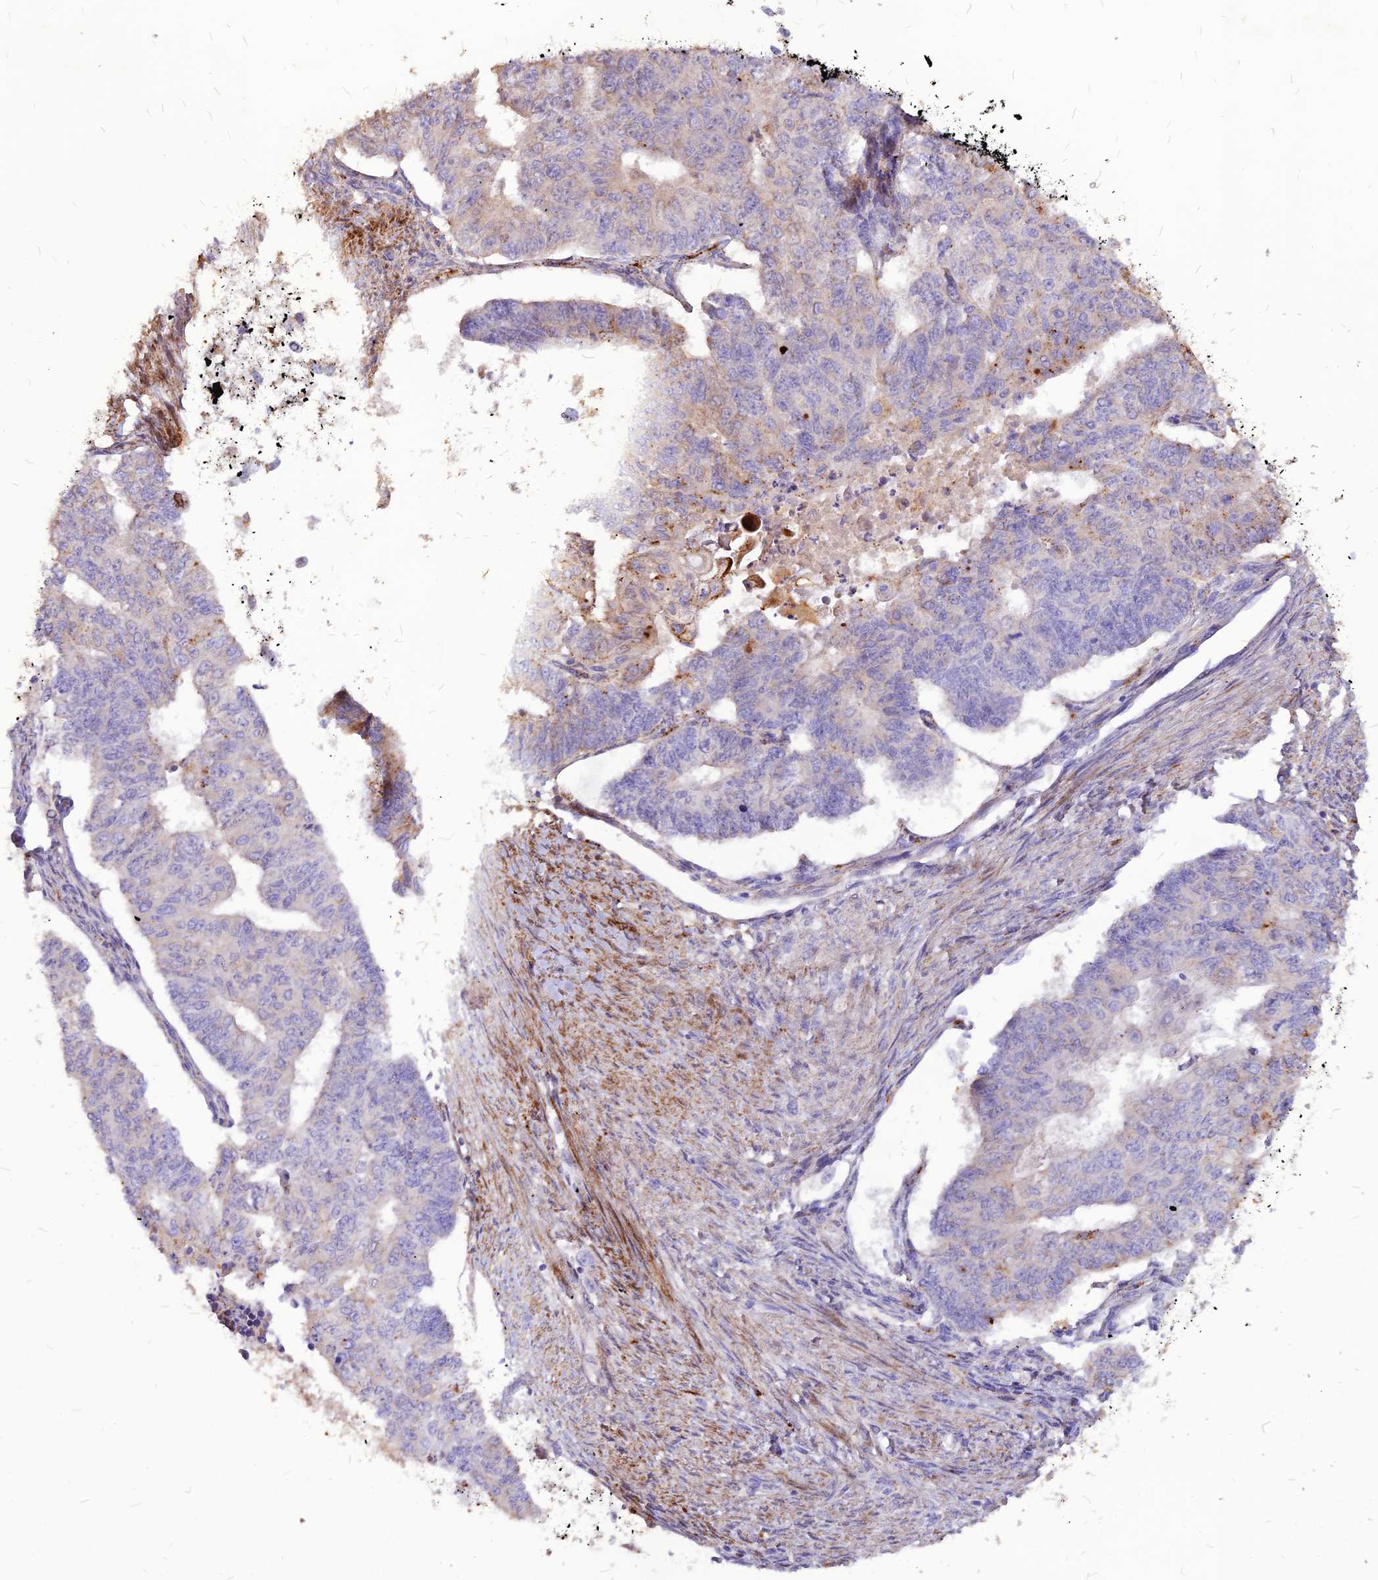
{"staining": {"intensity": "negative", "quantity": "none", "location": "none"}, "tissue": "endometrial cancer", "cell_type": "Tumor cells", "image_type": "cancer", "snomed": [{"axis": "morphology", "description": "Adenocarcinoma, NOS"}, {"axis": "topography", "description": "Endometrium"}], "caption": "Protein analysis of endometrial adenocarcinoma shows no significant staining in tumor cells.", "gene": "RIMOC1", "patient": {"sex": "female", "age": 32}}